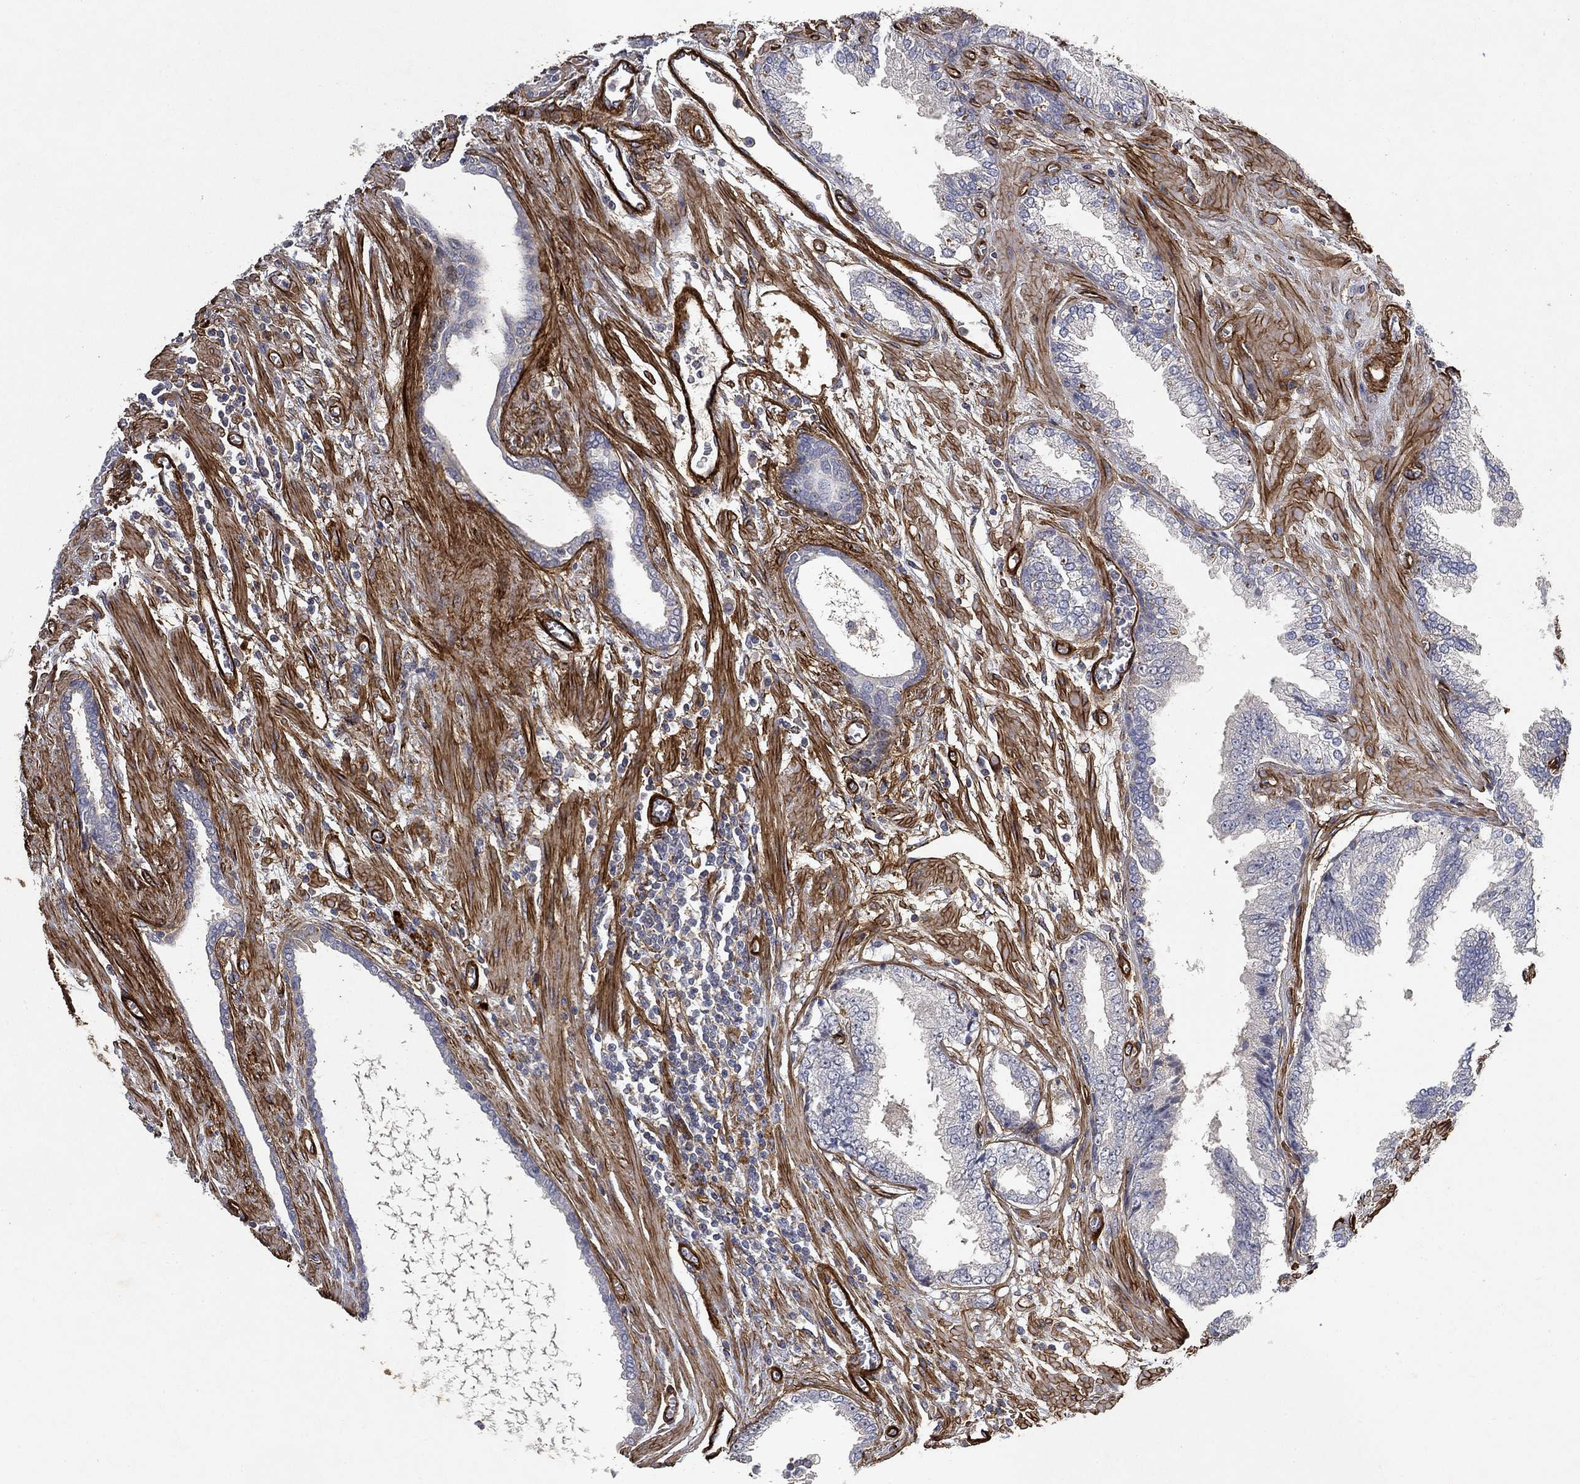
{"staining": {"intensity": "negative", "quantity": "none", "location": "none"}, "tissue": "prostate cancer", "cell_type": "Tumor cells", "image_type": "cancer", "snomed": [{"axis": "morphology", "description": "Adenocarcinoma, Low grade"}, {"axis": "topography", "description": "Prostate"}], "caption": "Human low-grade adenocarcinoma (prostate) stained for a protein using immunohistochemistry reveals no positivity in tumor cells.", "gene": "COL4A2", "patient": {"sex": "male", "age": 69}}